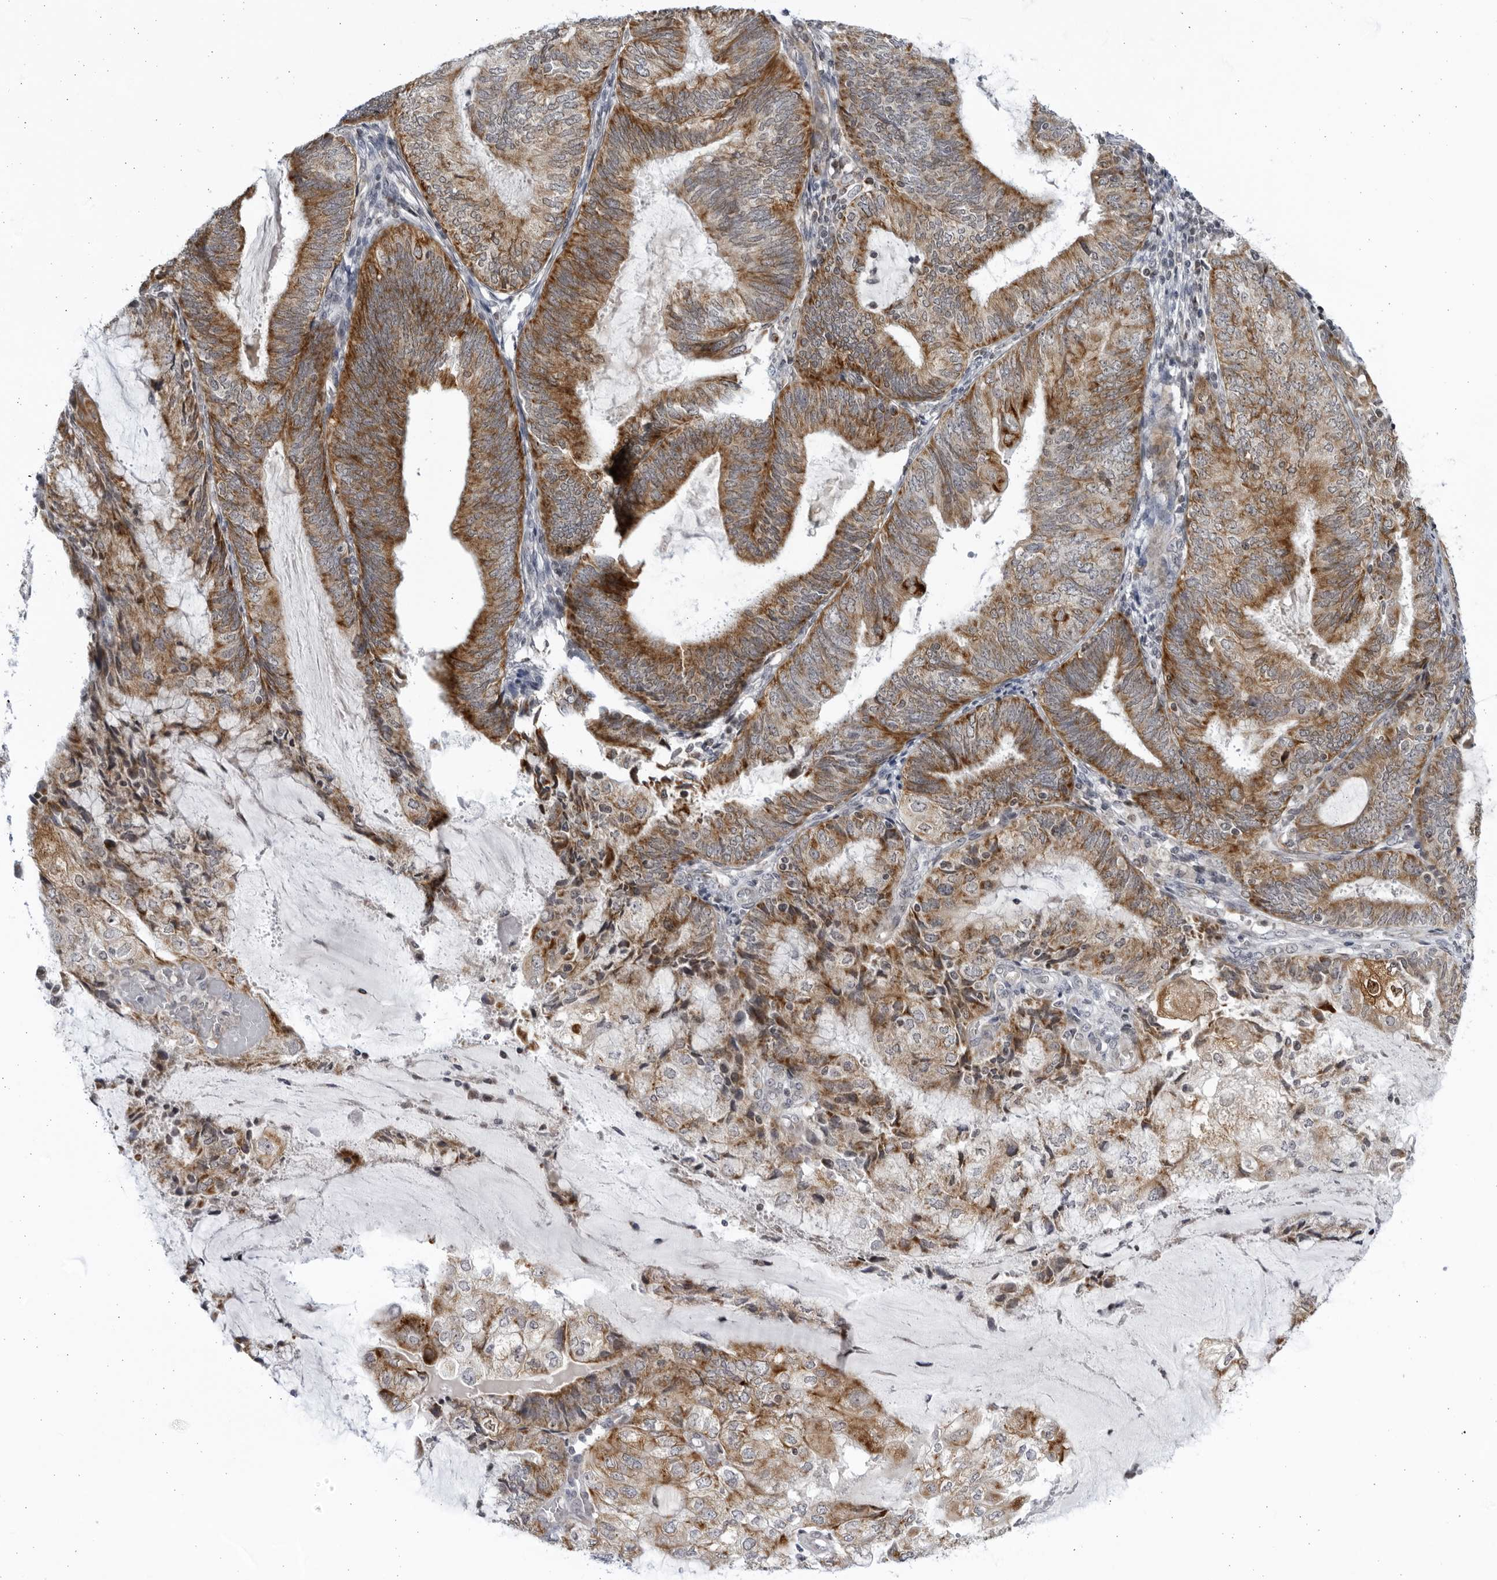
{"staining": {"intensity": "strong", "quantity": ">75%", "location": "cytoplasmic/membranous"}, "tissue": "endometrial cancer", "cell_type": "Tumor cells", "image_type": "cancer", "snomed": [{"axis": "morphology", "description": "Adenocarcinoma, NOS"}, {"axis": "topography", "description": "Endometrium"}], "caption": "IHC staining of endometrial cancer, which reveals high levels of strong cytoplasmic/membranous positivity in about >75% of tumor cells indicating strong cytoplasmic/membranous protein positivity. The staining was performed using DAB (brown) for protein detection and nuclei were counterstained in hematoxylin (blue).", "gene": "SLC25A22", "patient": {"sex": "female", "age": 81}}